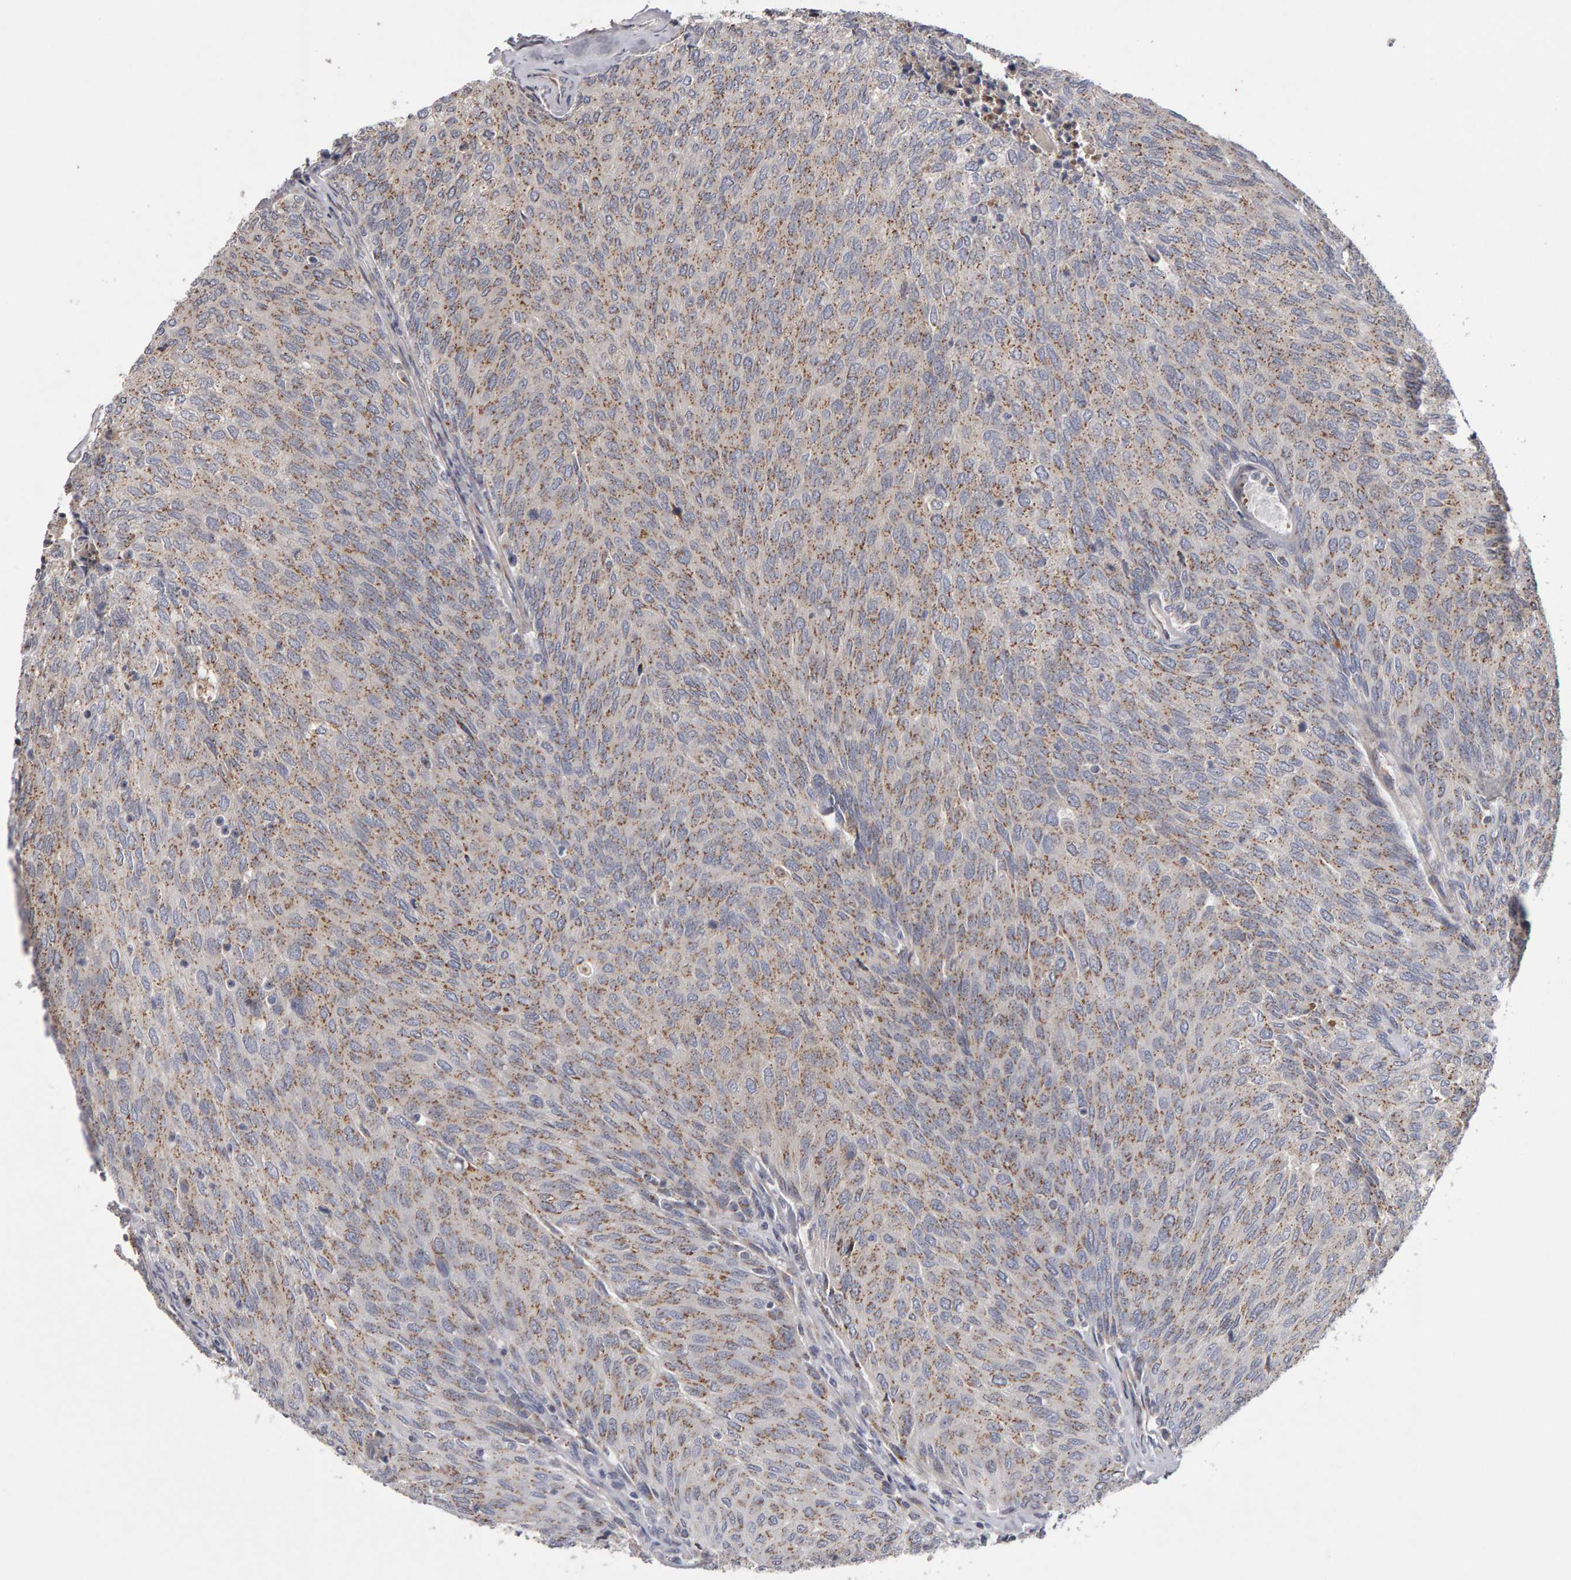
{"staining": {"intensity": "moderate", "quantity": ">75%", "location": "cytoplasmic/membranous"}, "tissue": "urothelial cancer", "cell_type": "Tumor cells", "image_type": "cancer", "snomed": [{"axis": "morphology", "description": "Urothelial carcinoma, Low grade"}, {"axis": "topography", "description": "Urinary bladder"}], "caption": "Immunohistochemistry (DAB (3,3'-diaminobenzidine)) staining of human urothelial cancer shows moderate cytoplasmic/membranous protein positivity in about >75% of tumor cells.", "gene": "CANT1", "patient": {"sex": "female", "age": 79}}